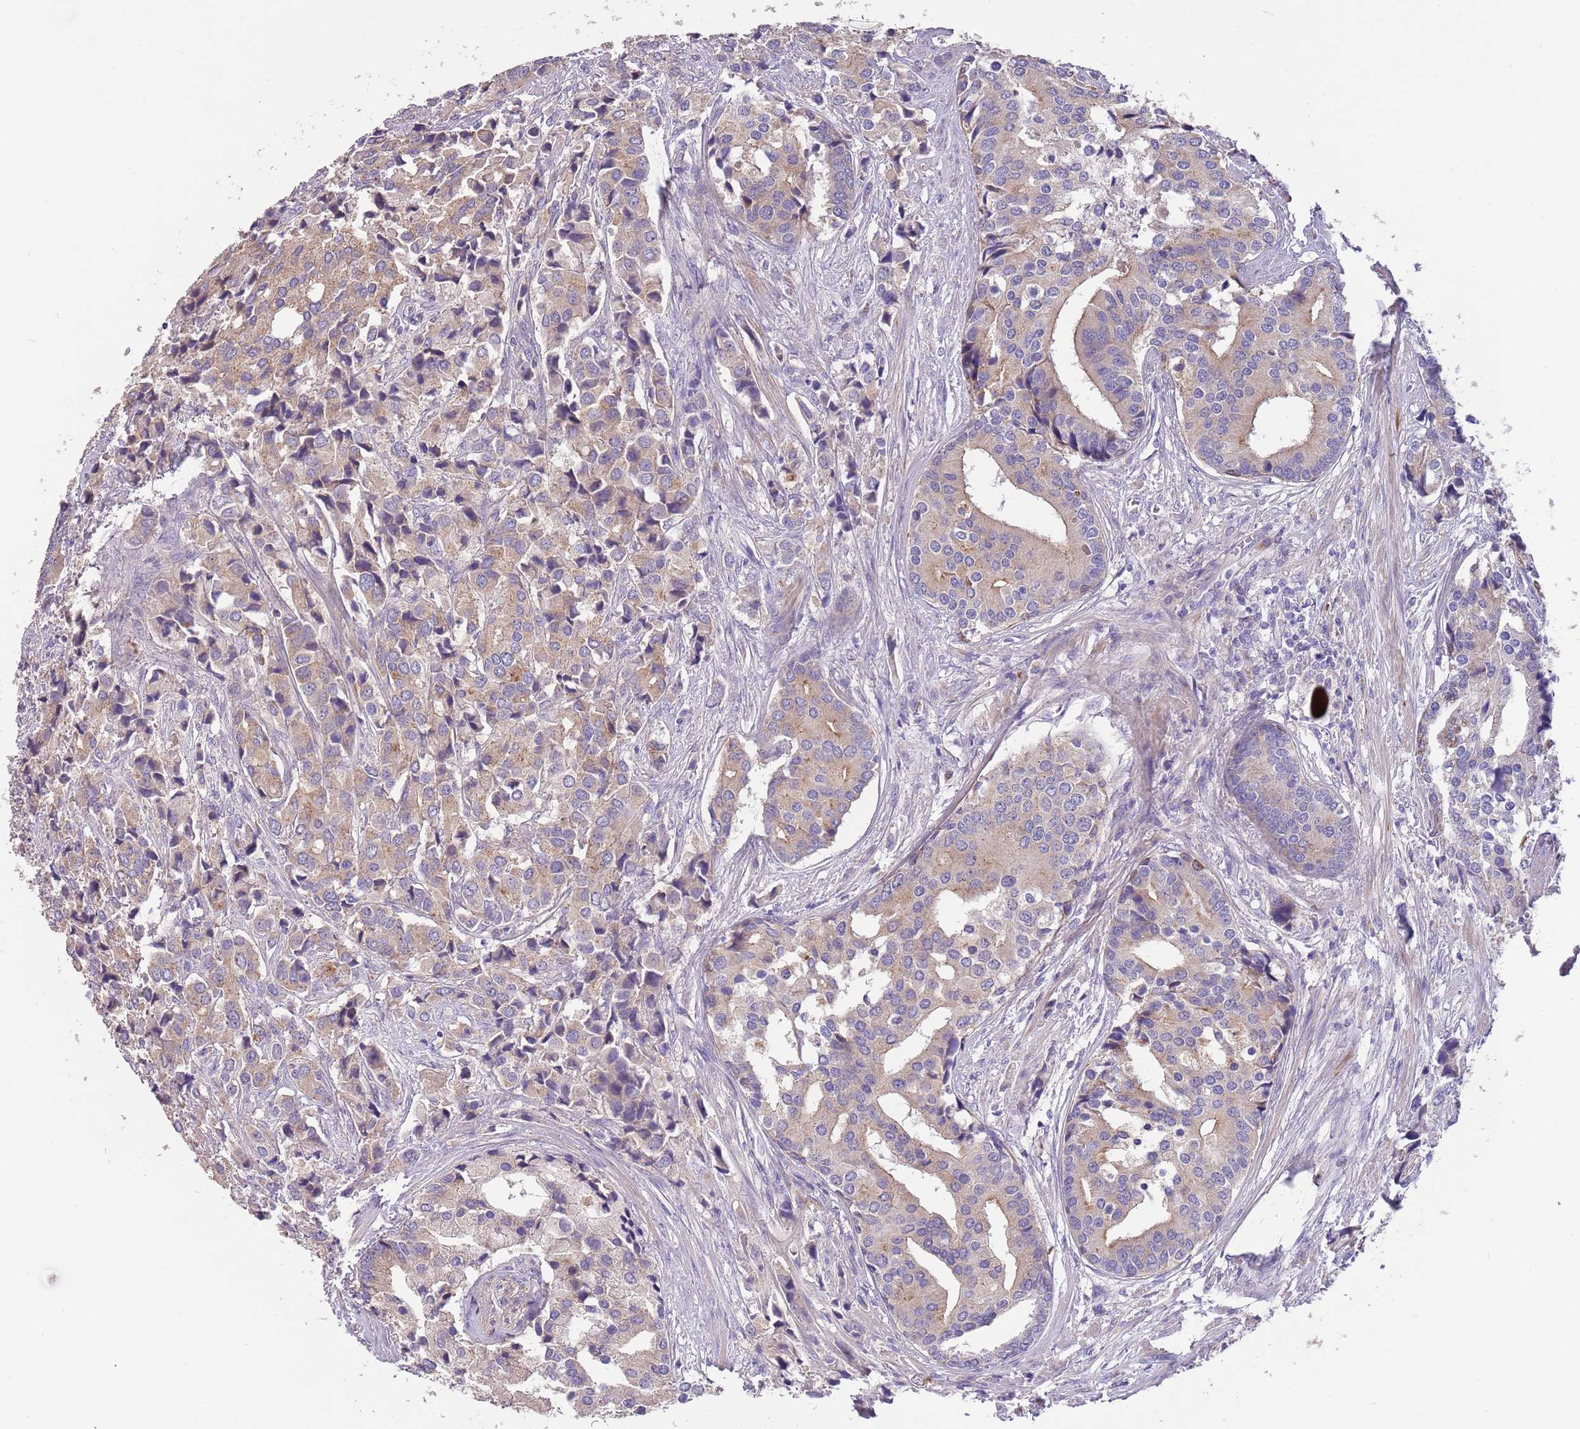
{"staining": {"intensity": "weak", "quantity": "25%-75%", "location": "cytoplasmic/membranous"}, "tissue": "prostate cancer", "cell_type": "Tumor cells", "image_type": "cancer", "snomed": [{"axis": "morphology", "description": "Adenocarcinoma, High grade"}, {"axis": "topography", "description": "Prostate"}], "caption": "Tumor cells demonstrate low levels of weak cytoplasmic/membranous positivity in about 25%-75% of cells in human prostate cancer (adenocarcinoma (high-grade)).", "gene": "ZNF658", "patient": {"sex": "male", "age": 62}}